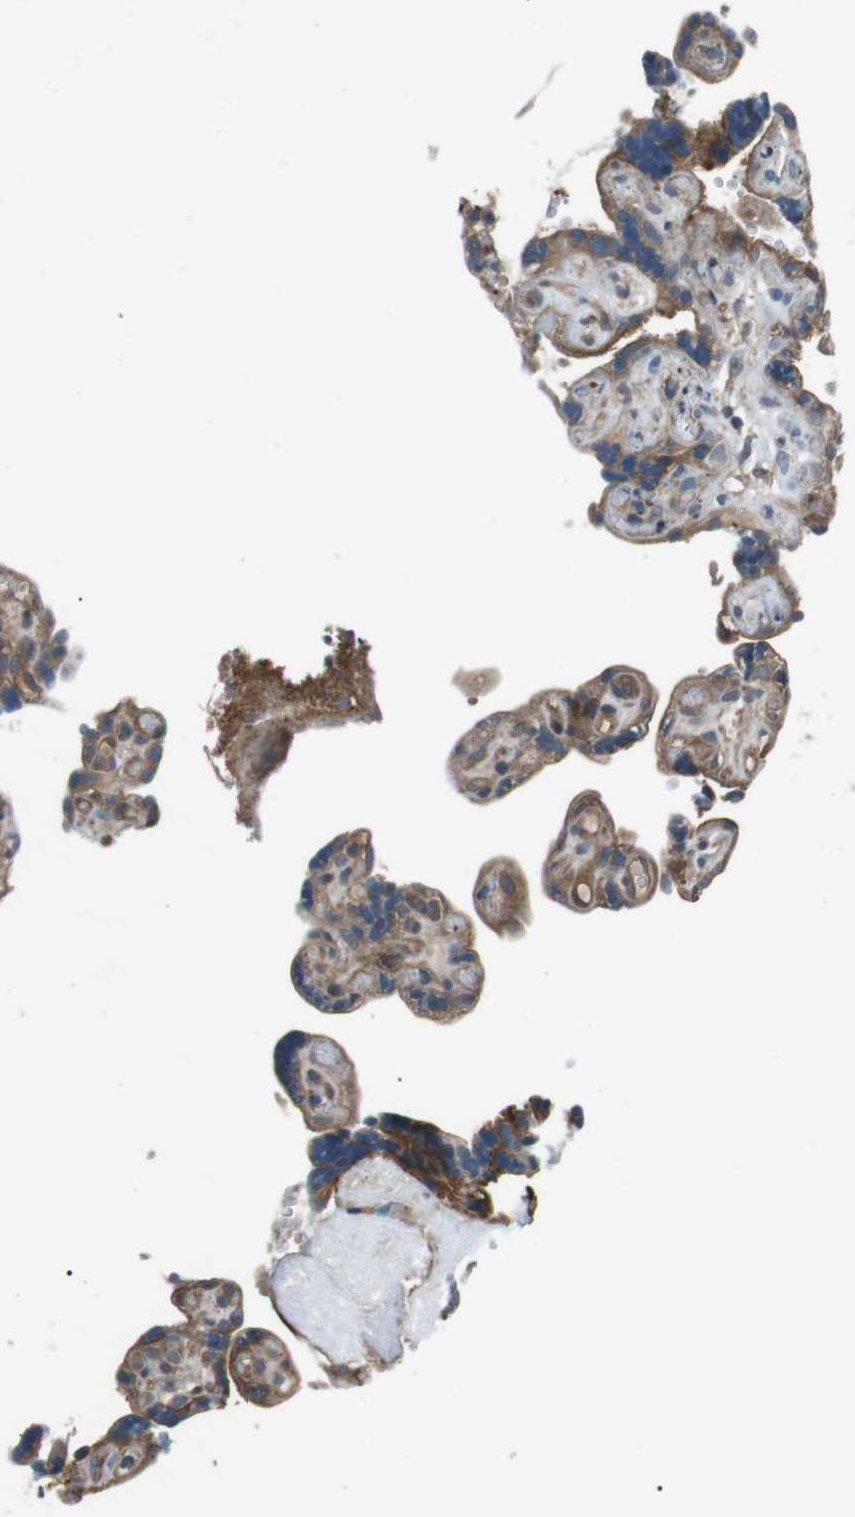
{"staining": {"intensity": "moderate", "quantity": ">75%", "location": "cytoplasmic/membranous"}, "tissue": "placenta", "cell_type": "Decidual cells", "image_type": "normal", "snomed": [{"axis": "morphology", "description": "Normal tissue, NOS"}, {"axis": "topography", "description": "Placenta"}], "caption": "Moderate cytoplasmic/membranous staining is identified in approximately >75% of decidual cells in normal placenta. The staining was performed using DAB (3,3'-diaminobenzidine), with brown indicating positive protein expression. Nuclei are stained blue with hematoxylin.", "gene": "GPR161", "patient": {"sex": "female", "age": 30}}